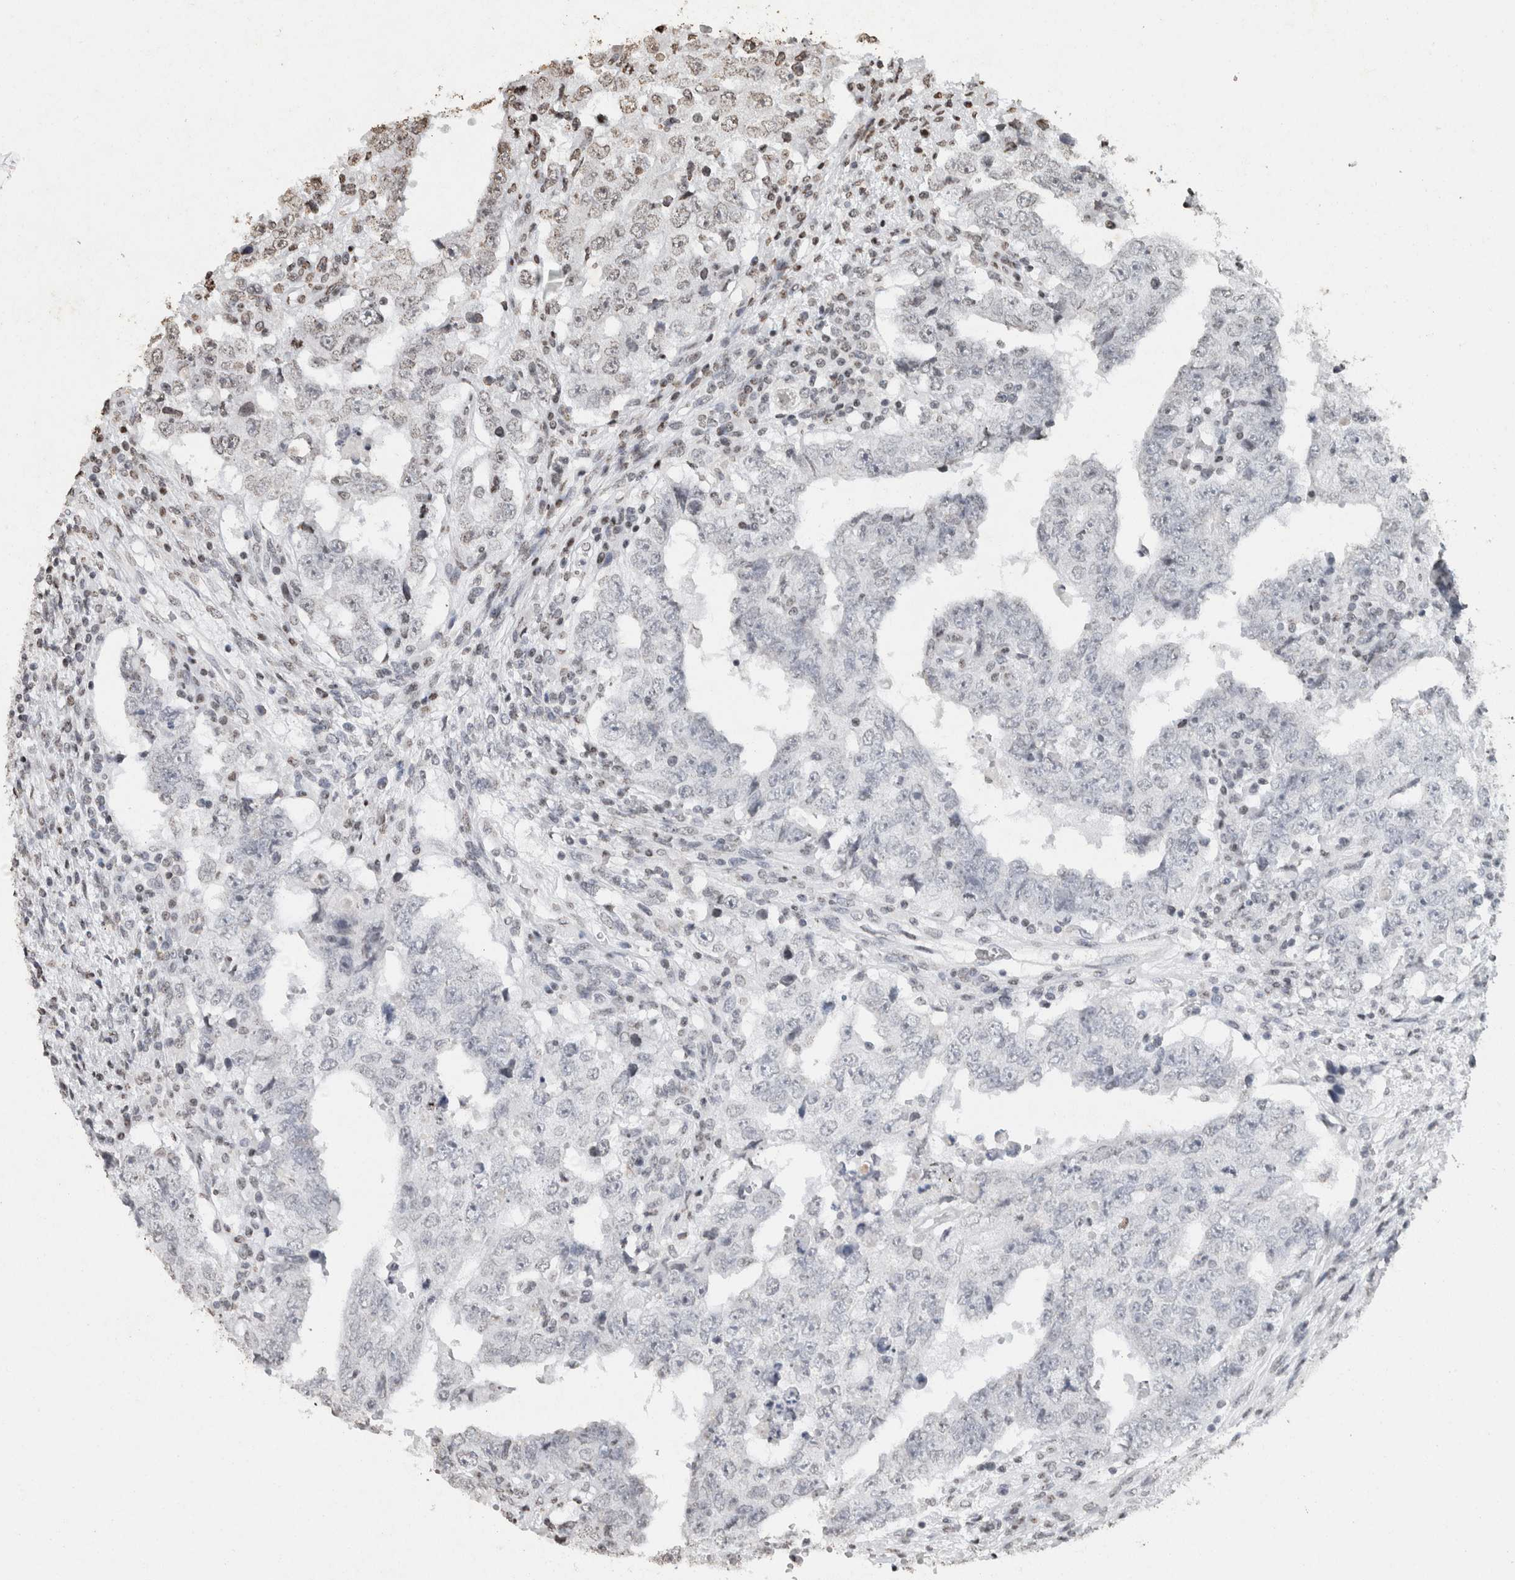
{"staining": {"intensity": "negative", "quantity": "none", "location": "none"}, "tissue": "testis cancer", "cell_type": "Tumor cells", "image_type": "cancer", "snomed": [{"axis": "morphology", "description": "Carcinoma, Embryonal, NOS"}, {"axis": "topography", "description": "Testis"}], "caption": "Human embryonal carcinoma (testis) stained for a protein using IHC reveals no expression in tumor cells.", "gene": "CNTN1", "patient": {"sex": "male", "age": 26}}